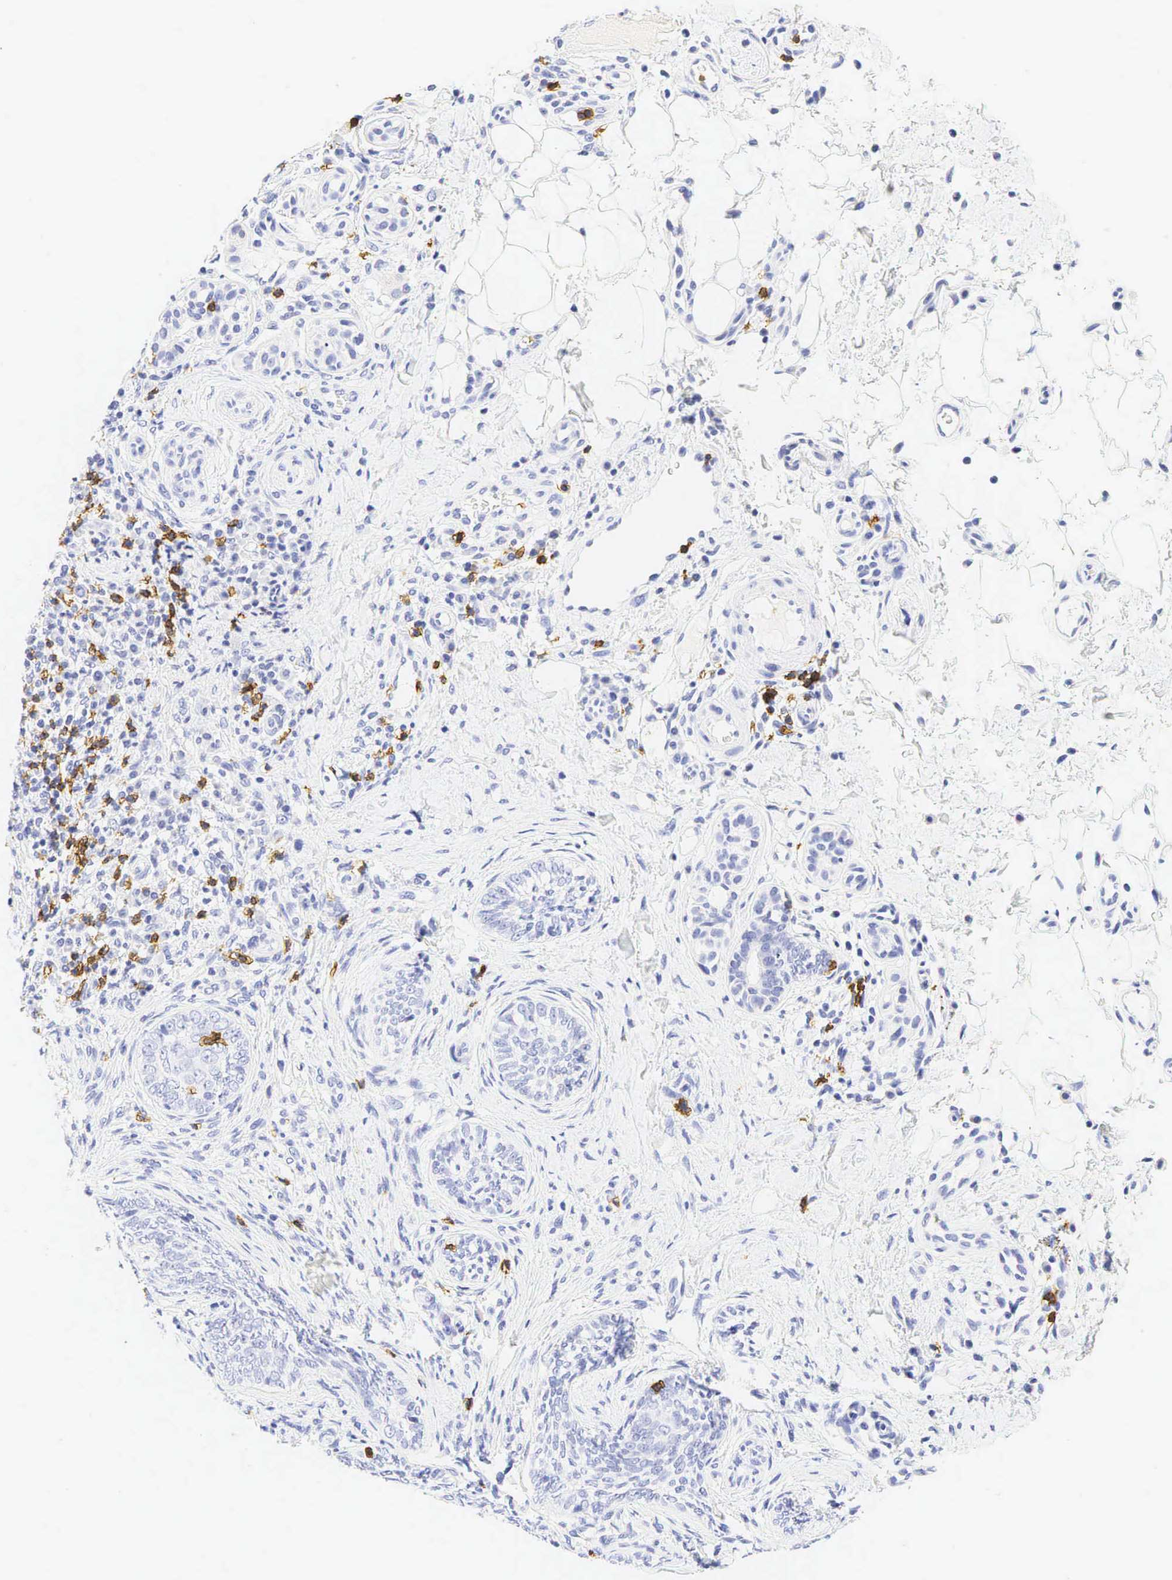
{"staining": {"intensity": "negative", "quantity": "none", "location": "none"}, "tissue": "skin cancer", "cell_type": "Tumor cells", "image_type": "cancer", "snomed": [{"axis": "morphology", "description": "Basal cell carcinoma"}, {"axis": "topography", "description": "Skin"}], "caption": "Tumor cells are negative for brown protein staining in skin cancer.", "gene": "CD8A", "patient": {"sex": "male", "age": 89}}